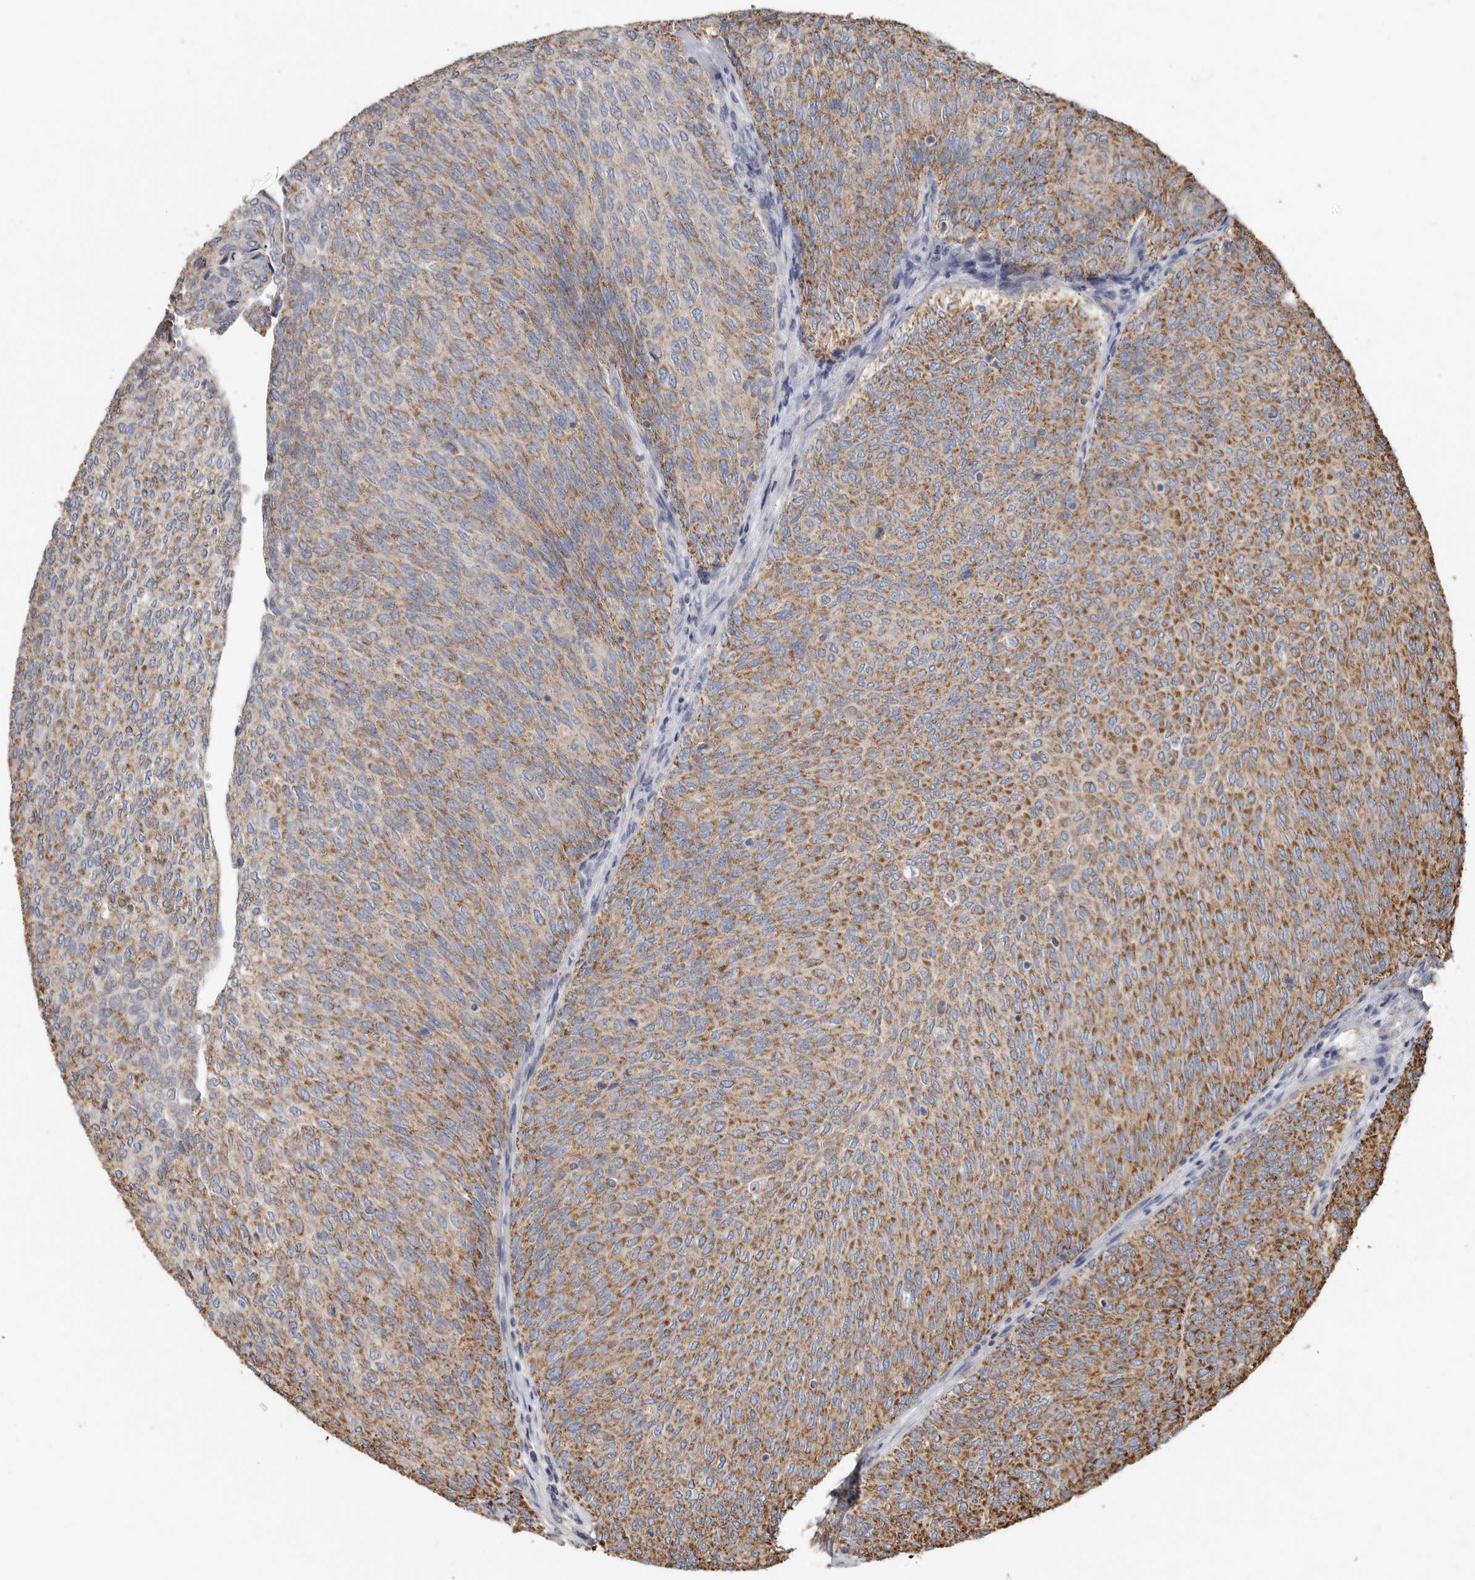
{"staining": {"intensity": "moderate", "quantity": ">75%", "location": "cytoplasmic/membranous"}, "tissue": "urothelial cancer", "cell_type": "Tumor cells", "image_type": "cancer", "snomed": [{"axis": "morphology", "description": "Urothelial carcinoma, Low grade"}, {"axis": "topography", "description": "Urinary bladder"}], "caption": "Moderate cytoplasmic/membranous expression is identified in approximately >75% of tumor cells in urothelial cancer. Immunohistochemistry (ihc) stains the protein in brown and the nuclei are stained blue.", "gene": "KIF26B", "patient": {"sex": "female", "age": 79}}